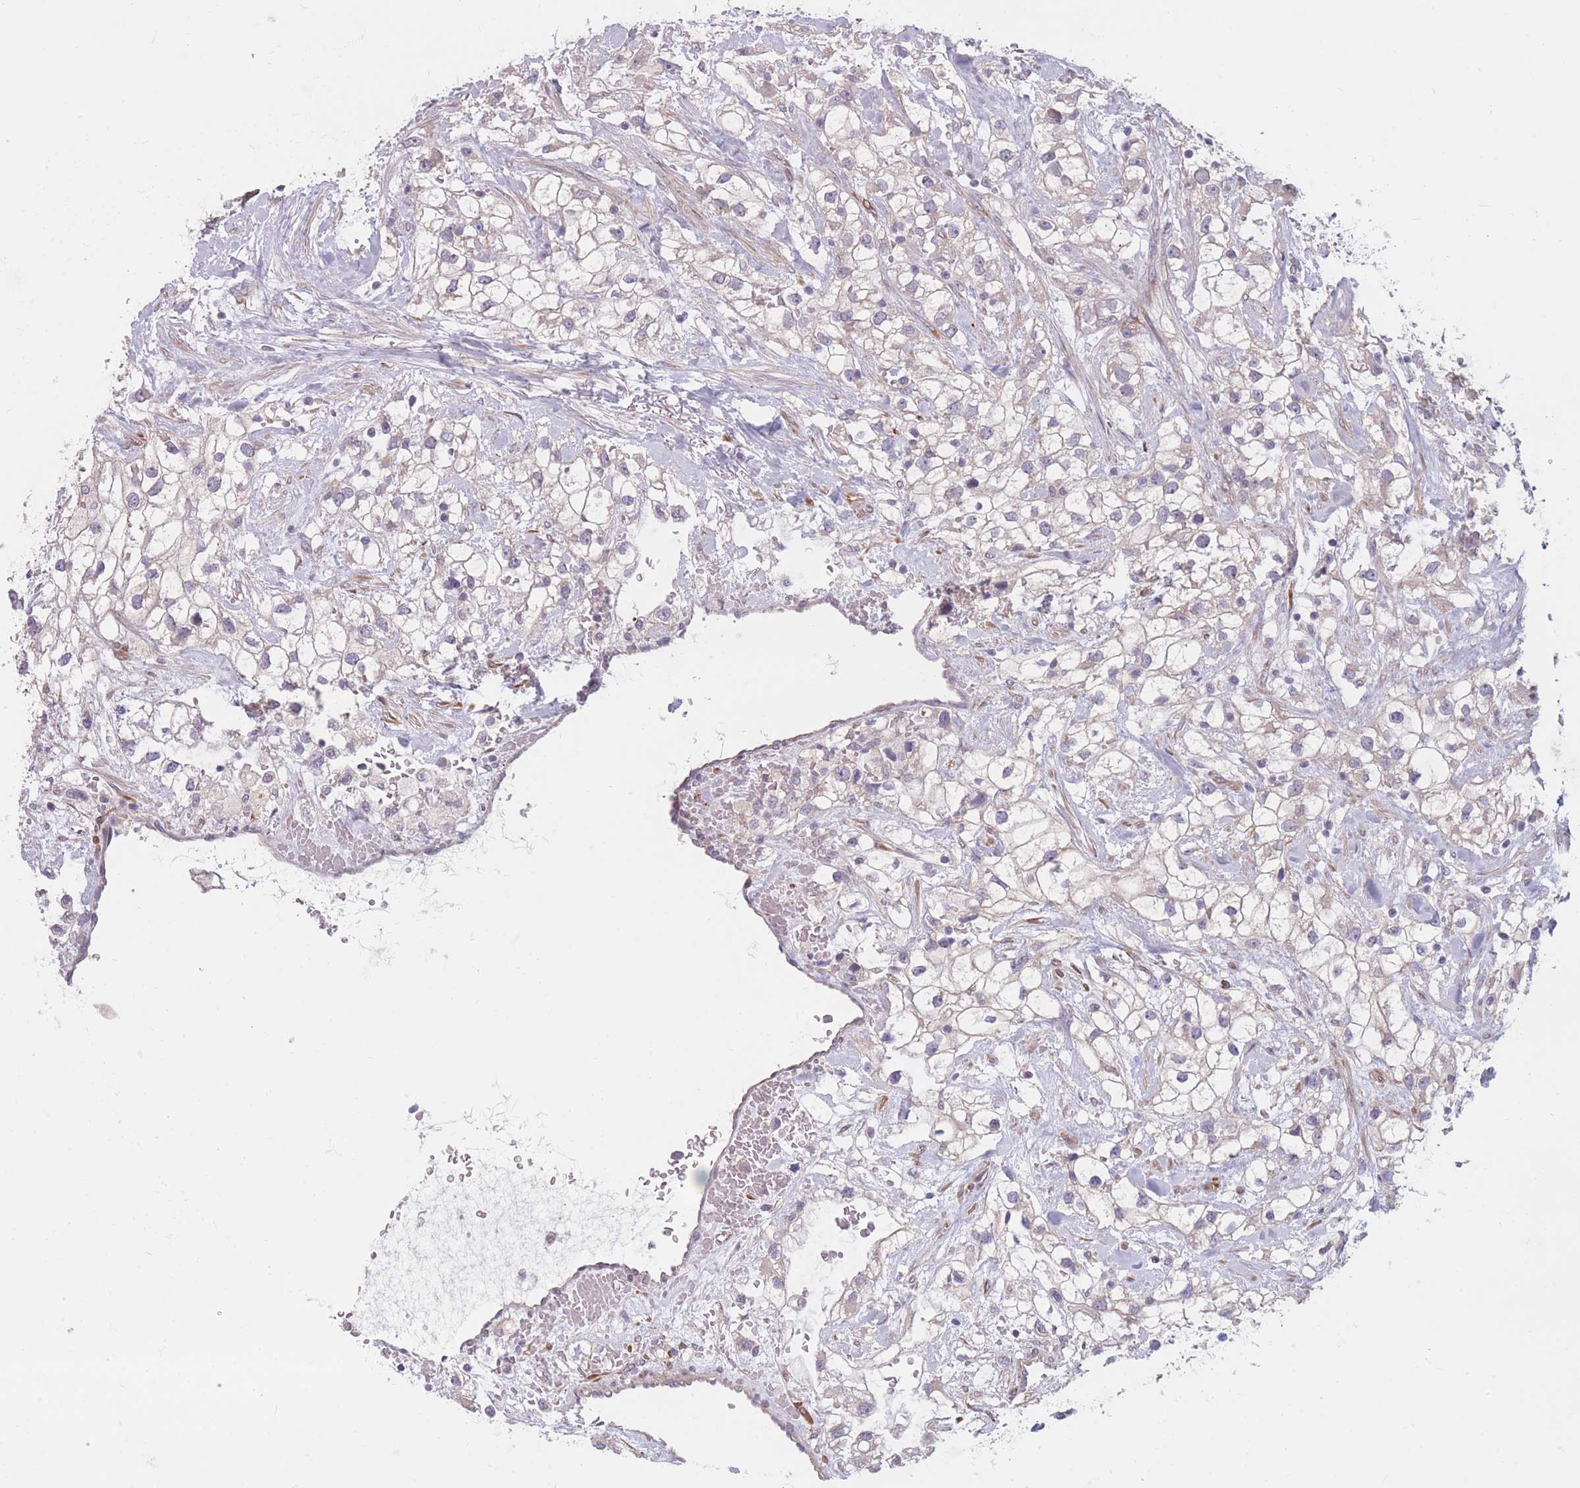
{"staining": {"intensity": "negative", "quantity": "none", "location": "none"}, "tissue": "renal cancer", "cell_type": "Tumor cells", "image_type": "cancer", "snomed": [{"axis": "morphology", "description": "Adenocarcinoma, NOS"}, {"axis": "topography", "description": "Kidney"}], "caption": "This is an immunohistochemistry photomicrograph of adenocarcinoma (renal). There is no positivity in tumor cells.", "gene": "CCNQ", "patient": {"sex": "male", "age": 59}}